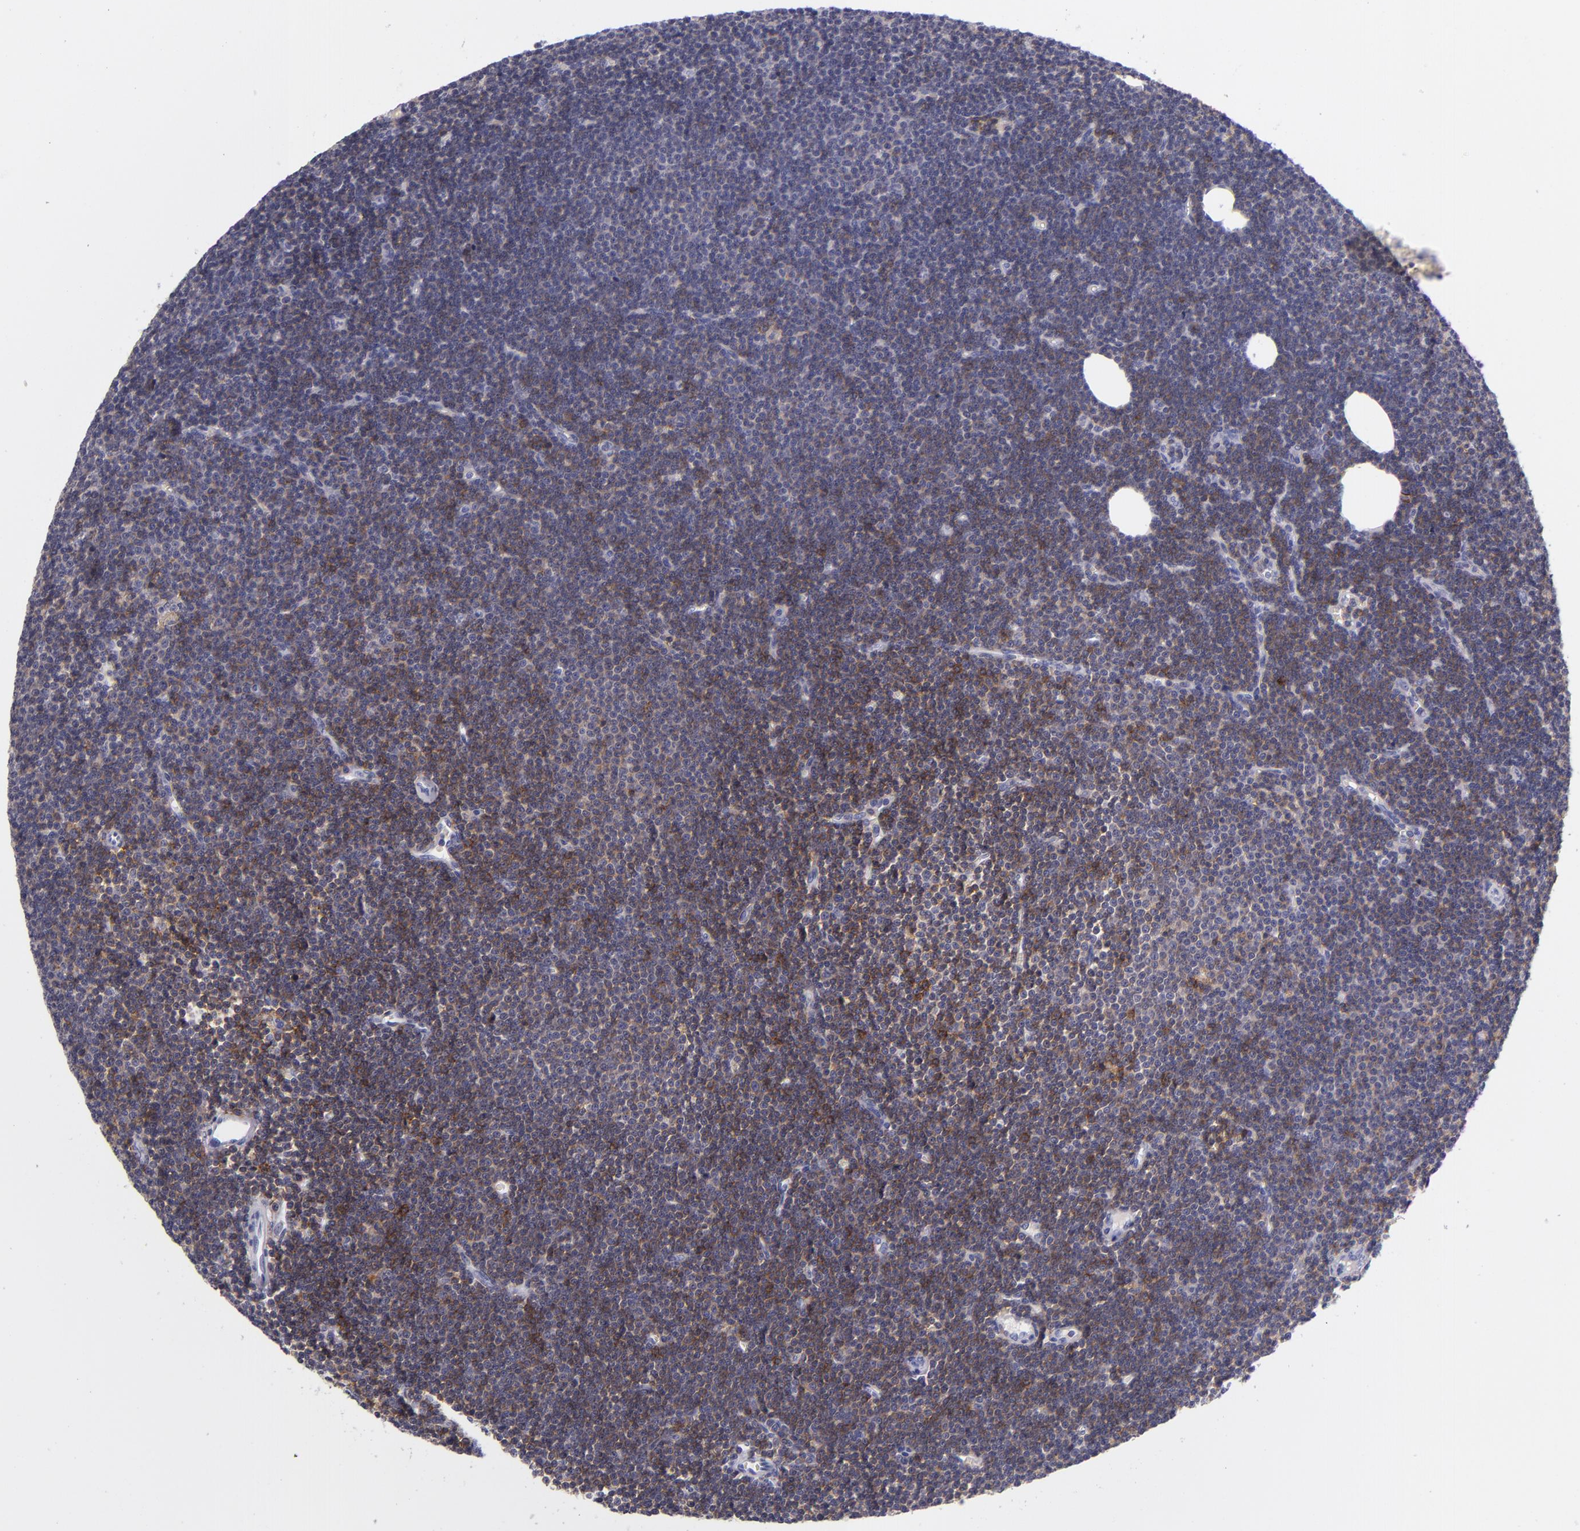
{"staining": {"intensity": "weak", "quantity": "25%-75%", "location": "cytoplasmic/membranous"}, "tissue": "lymphoma", "cell_type": "Tumor cells", "image_type": "cancer", "snomed": [{"axis": "morphology", "description": "Malignant lymphoma, non-Hodgkin's type, Low grade"}, {"axis": "topography", "description": "Lymph node"}], "caption": "DAB immunohistochemical staining of low-grade malignant lymphoma, non-Hodgkin's type displays weak cytoplasmic/membranous protein expression in about 25%-75% of tumor cells.", "gene": "CD48", "patient": {"sex": "female", "age": 73}}